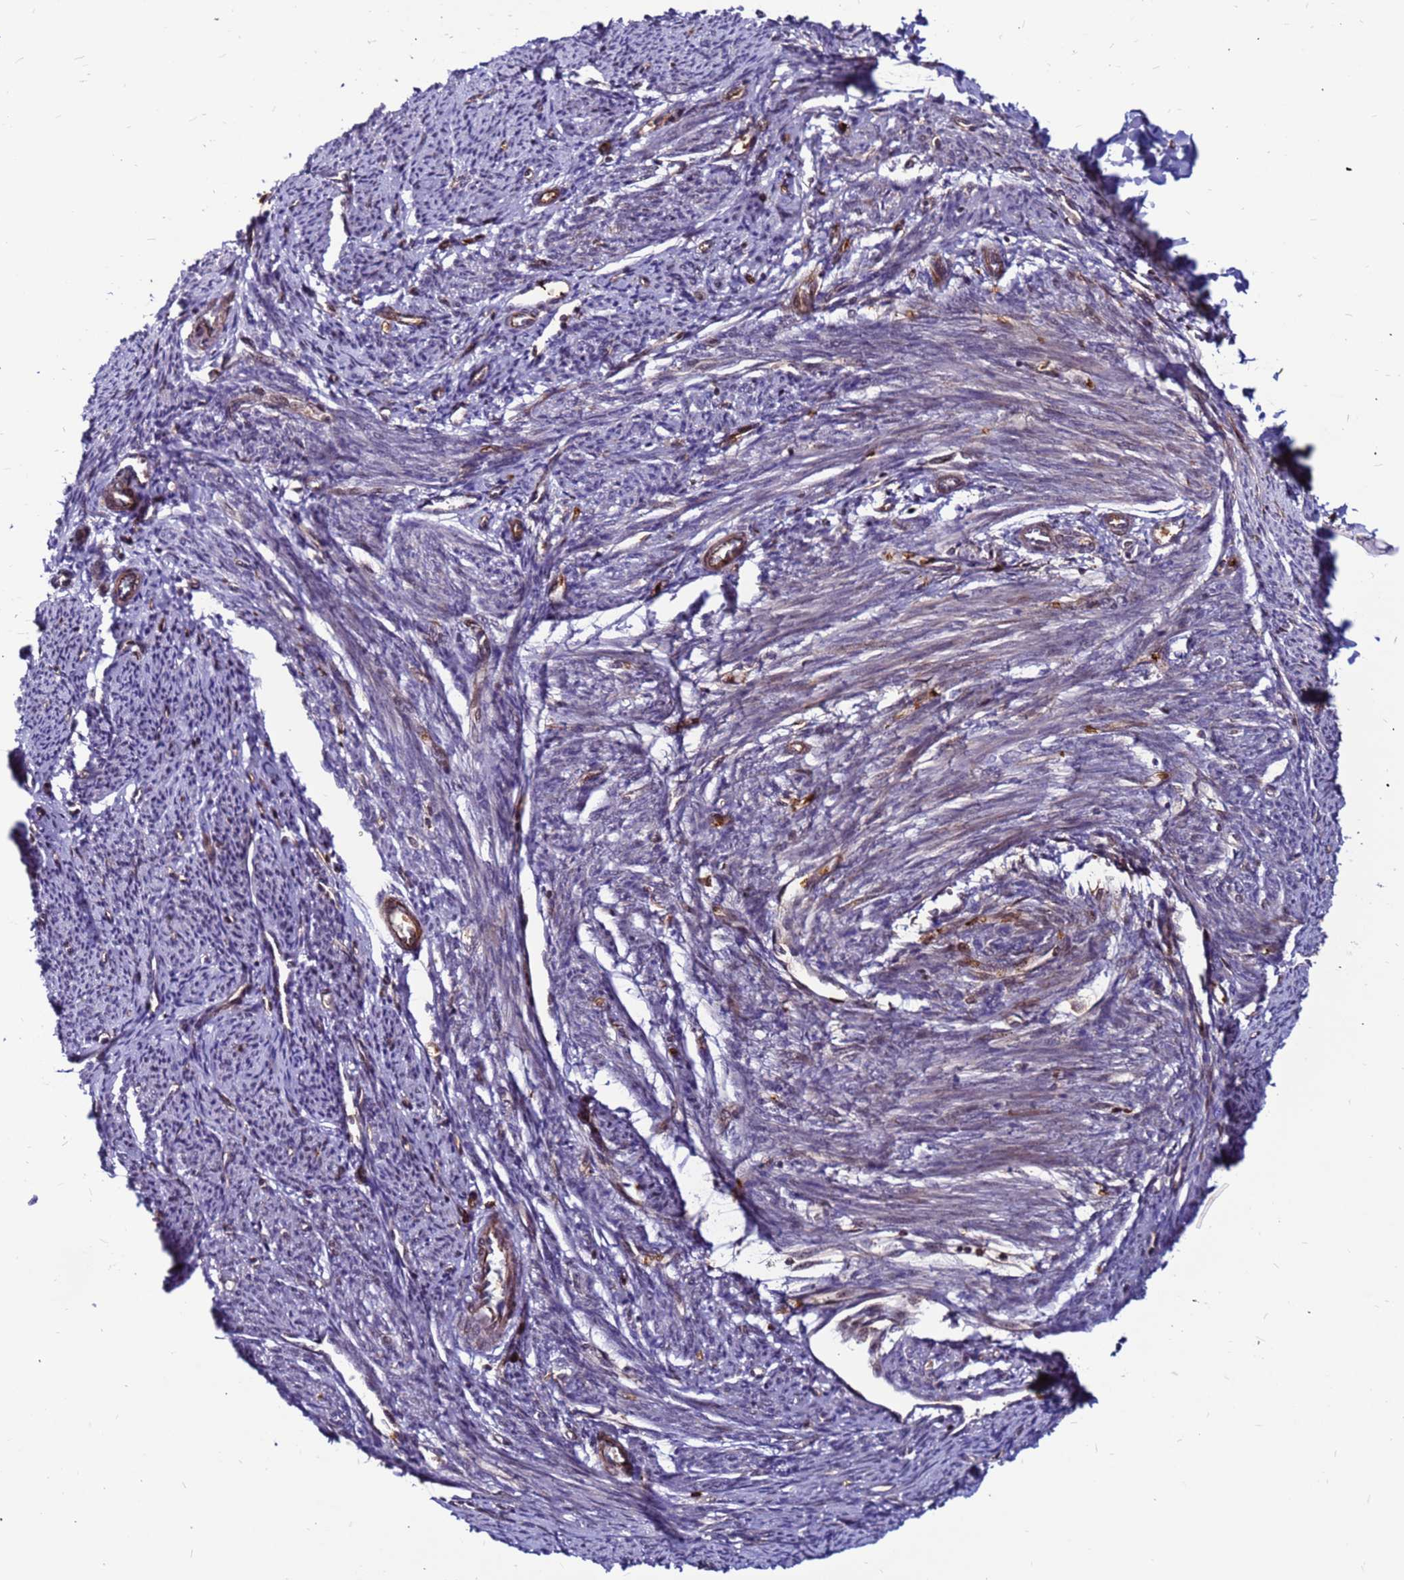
{"staining": {"intensity": "moderate", "quantity": "25%-75%", "location": "nuclear"}, "tissue": "smooth muscle", "cell_type": "Smooth muscle cells", "image_type": "normal", "snomed": [{"axis": "morphology", "description": "Normal tissue, NOS"}, {"axis": "topography", "description": "Smooth muscle"}, {"axis": "topography", "description": "Uterus"}], "caption": "This histopathology image reveals immunohistochemistry staining of unremarkable human smooth muscle, with medium moderate nuclear positivity in about 25%-75% of smooth muscle cells.", "gene": "CLK3", "patient": {"sex": "female", "age": 59}}